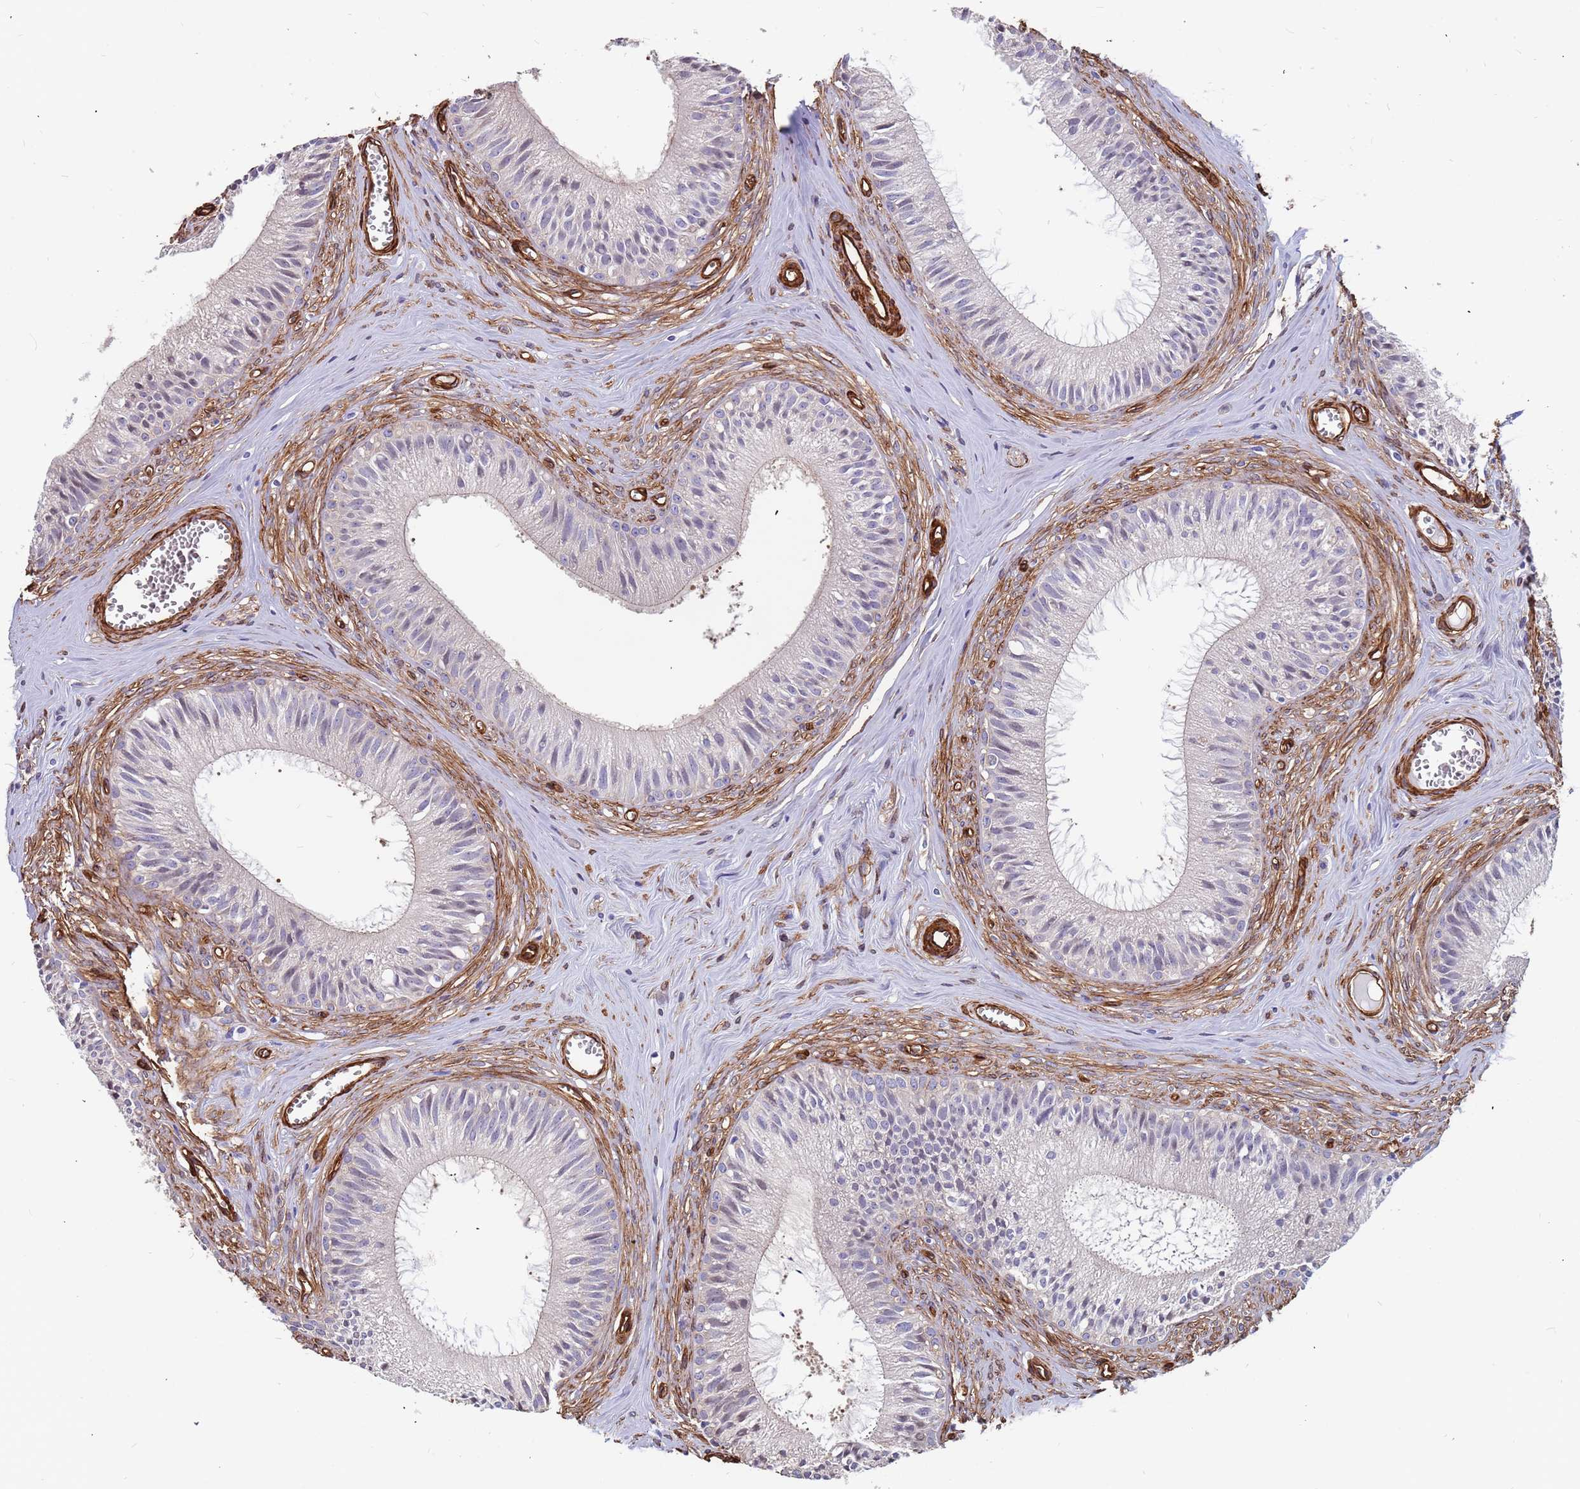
{"staining": {"intensity": "negative", "quantity": "none", "location": "none"}, "tissue": "epididymis", "cell_type": "Glandular cells", "image_type": "normal", "snomed": [{"axis": "morphology", "description": "Normal tissue, NOS"}, {"axis": "topography", "description": "Epididymis"}], "caption": "Immunohistochemical staining of benign human epididymis reveals no significant positivity in glandular cells.", "gene": "EHD2", "patient": {"sex": "male", "age": 36}}